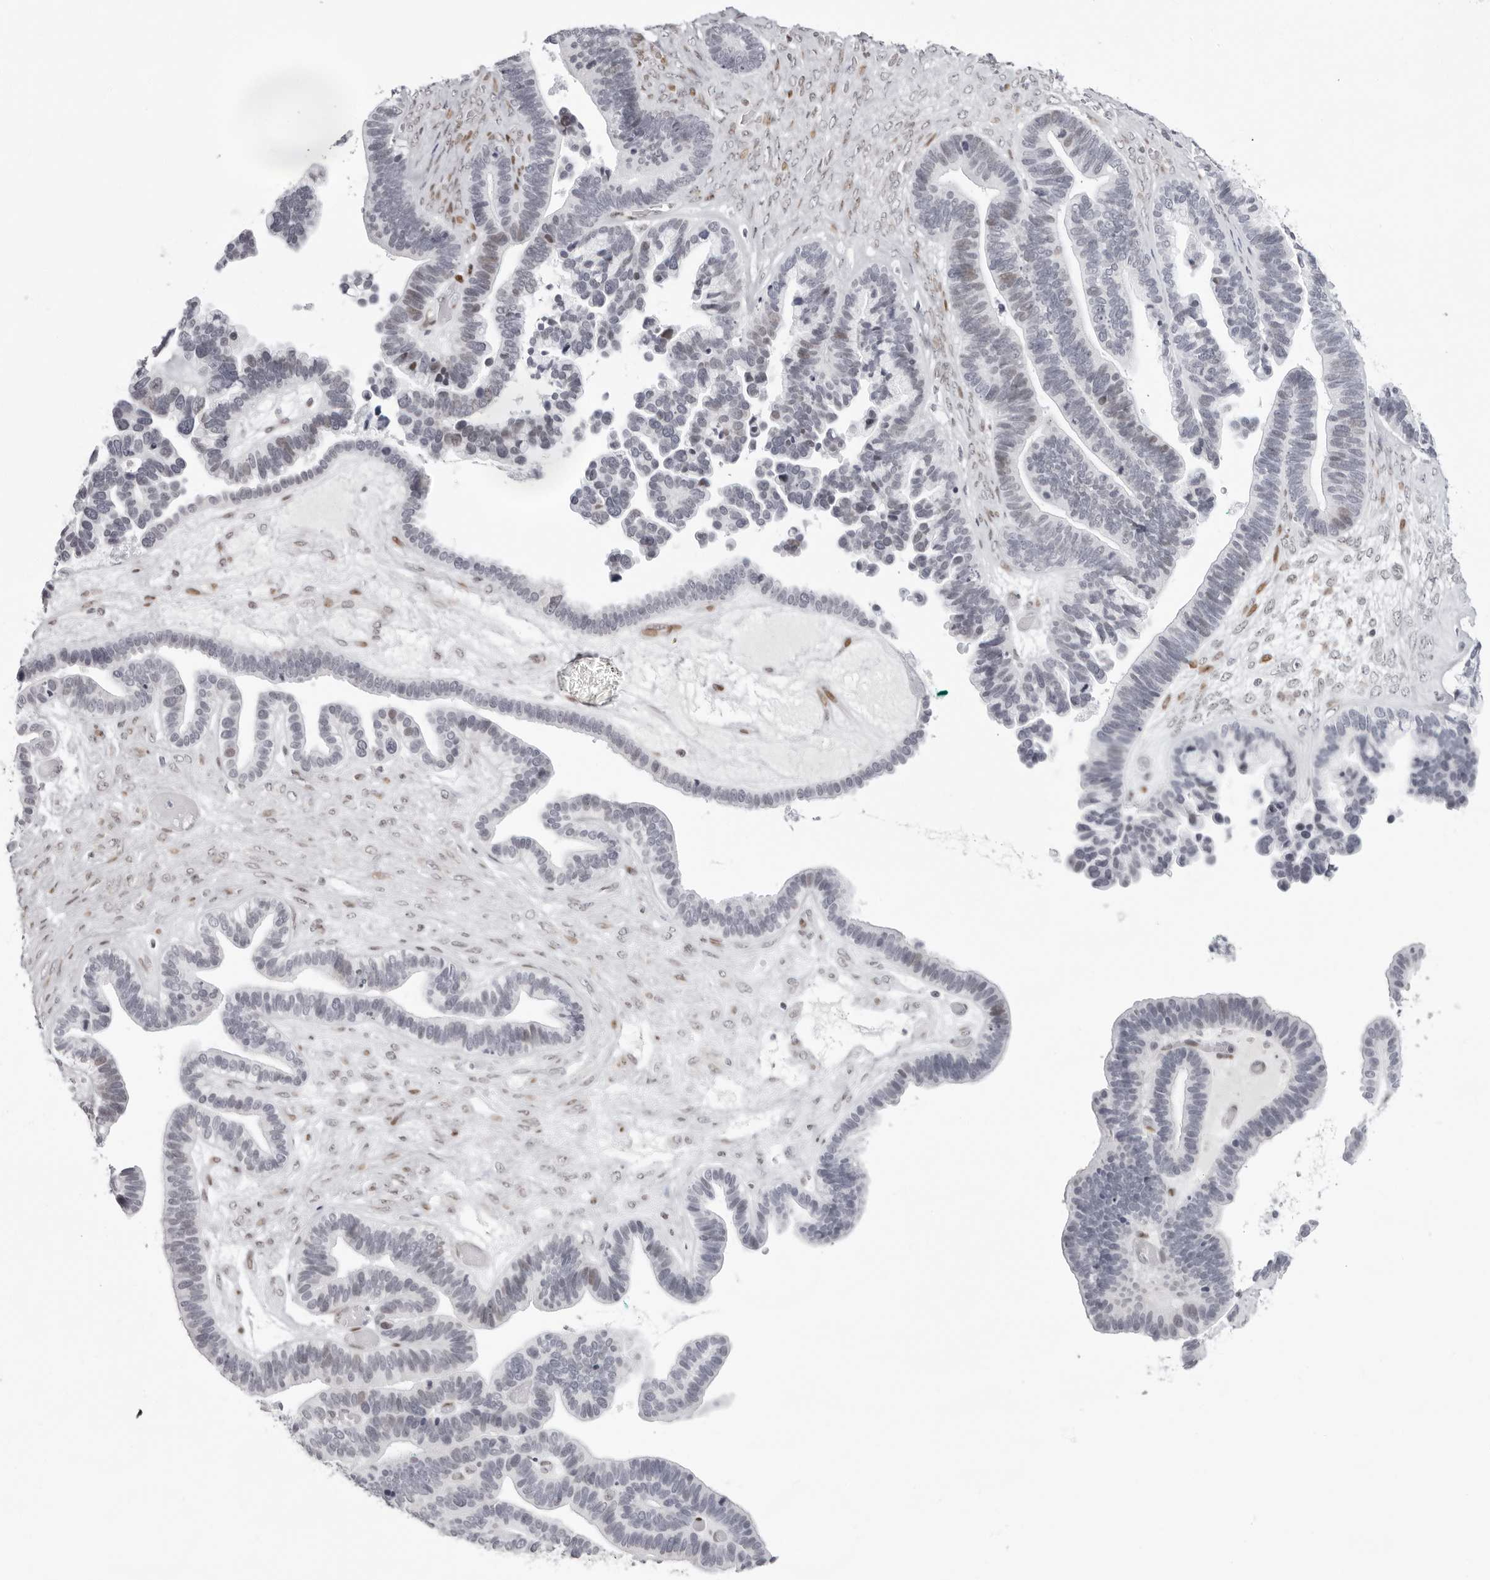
{"staining": {"intensity": "negative", "quantity": "none", "location": "none"}, "tissue": "ovarian cancer", "cell_type": "Tumor cells", "image_type": "cancer", "snomed": [{"axis": "morphology", "description": "Cystadenocarcinoma, serous, NOS"}, {"axis": "topography", "description": "Ovary"}], "caption": "An immunohistochemistry (IHC) image of serous cystadenocarcinoma (ovarian) is shown. There is no staining in tumor cells of serous cystadenocarcinoma (ovarian). (DAB IHC, high magnification).", "gene": "NTPCR", "patient": {"sex": "female", "age": 56}}